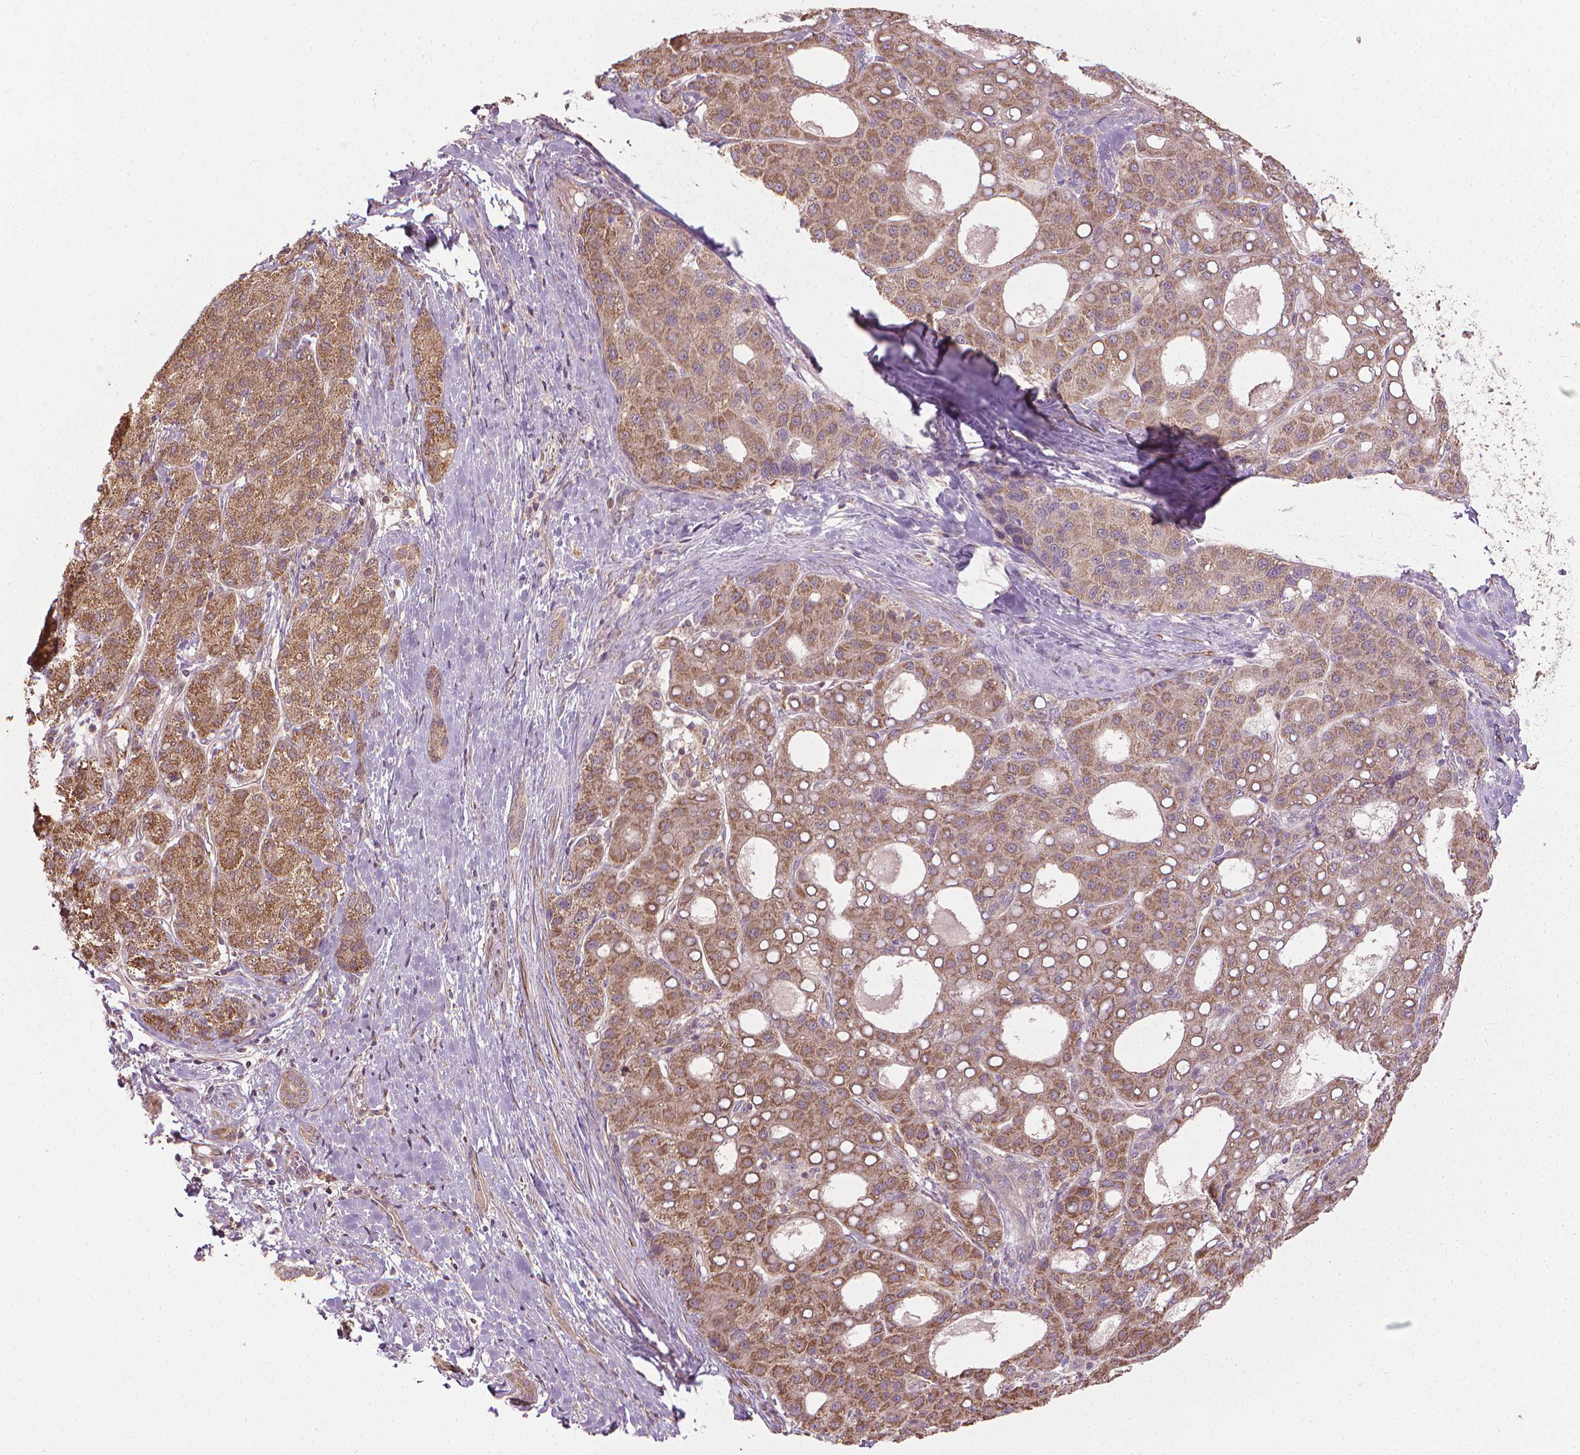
{"staining": {"intensity": "weak", "quantity": ">75%", "location": "cytoplasmic/membranous"}, "tissue": "liver cancer", "cell_type": "Tumor cells", "image_type": "cancer", "snomed": [{"axis": "morphology", "description": "Carcinoma, Hepatocellular, NOS"}, {"axis": "topography", "description": "Liver"}], "caption": "Immunohistochemistry (DAB) staining of human liver cancer reveals weak cytoplasmic/membranous protein positivity in approximately >75% of tumor cells.", "gene": "PRAG1", "patient": {"sex": "male", "age": 65}}